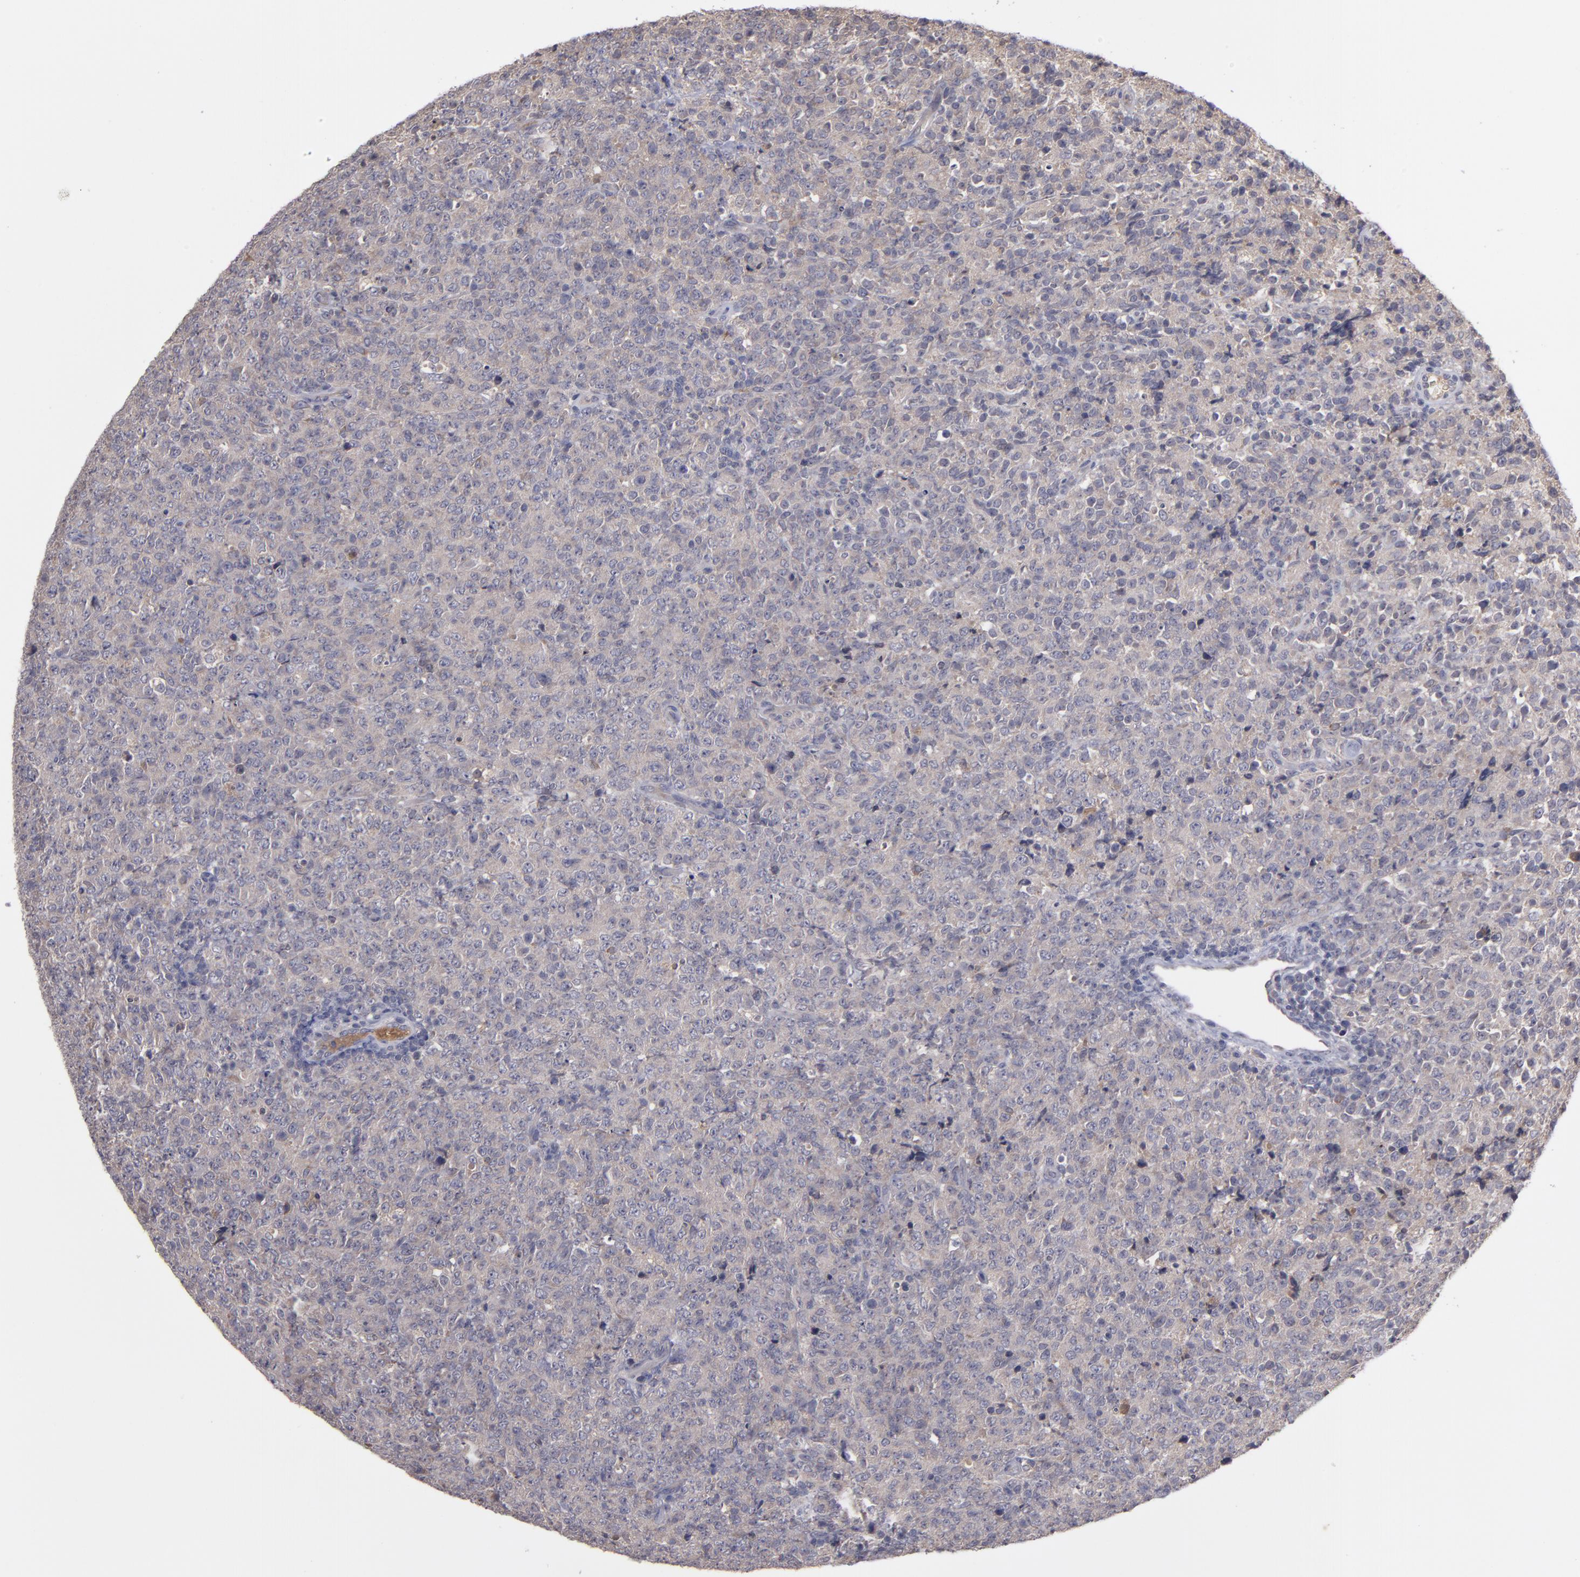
{"staining": {"intensity": "weak", "quantity": ">75%", "location": "cytoplasmic/membranous"}, "tissue": "lymphoma", "cell_type": "Tumor cells", "image_type": "cancer", "snomed": [{"axis": "morphology", "description": "Malignant lymphoma, non-Hodgkin's type, High grade"}, {"axis": "topography", "description": "Tonsil"}], "caption": "Brown immunohistochemical staining in human lymphoma reveals weak cytoplasmic/membranous expression in approximately >75% of tumor cells.", "gene": "MMP11", "patient": {"sex": "female", "age": 36}}